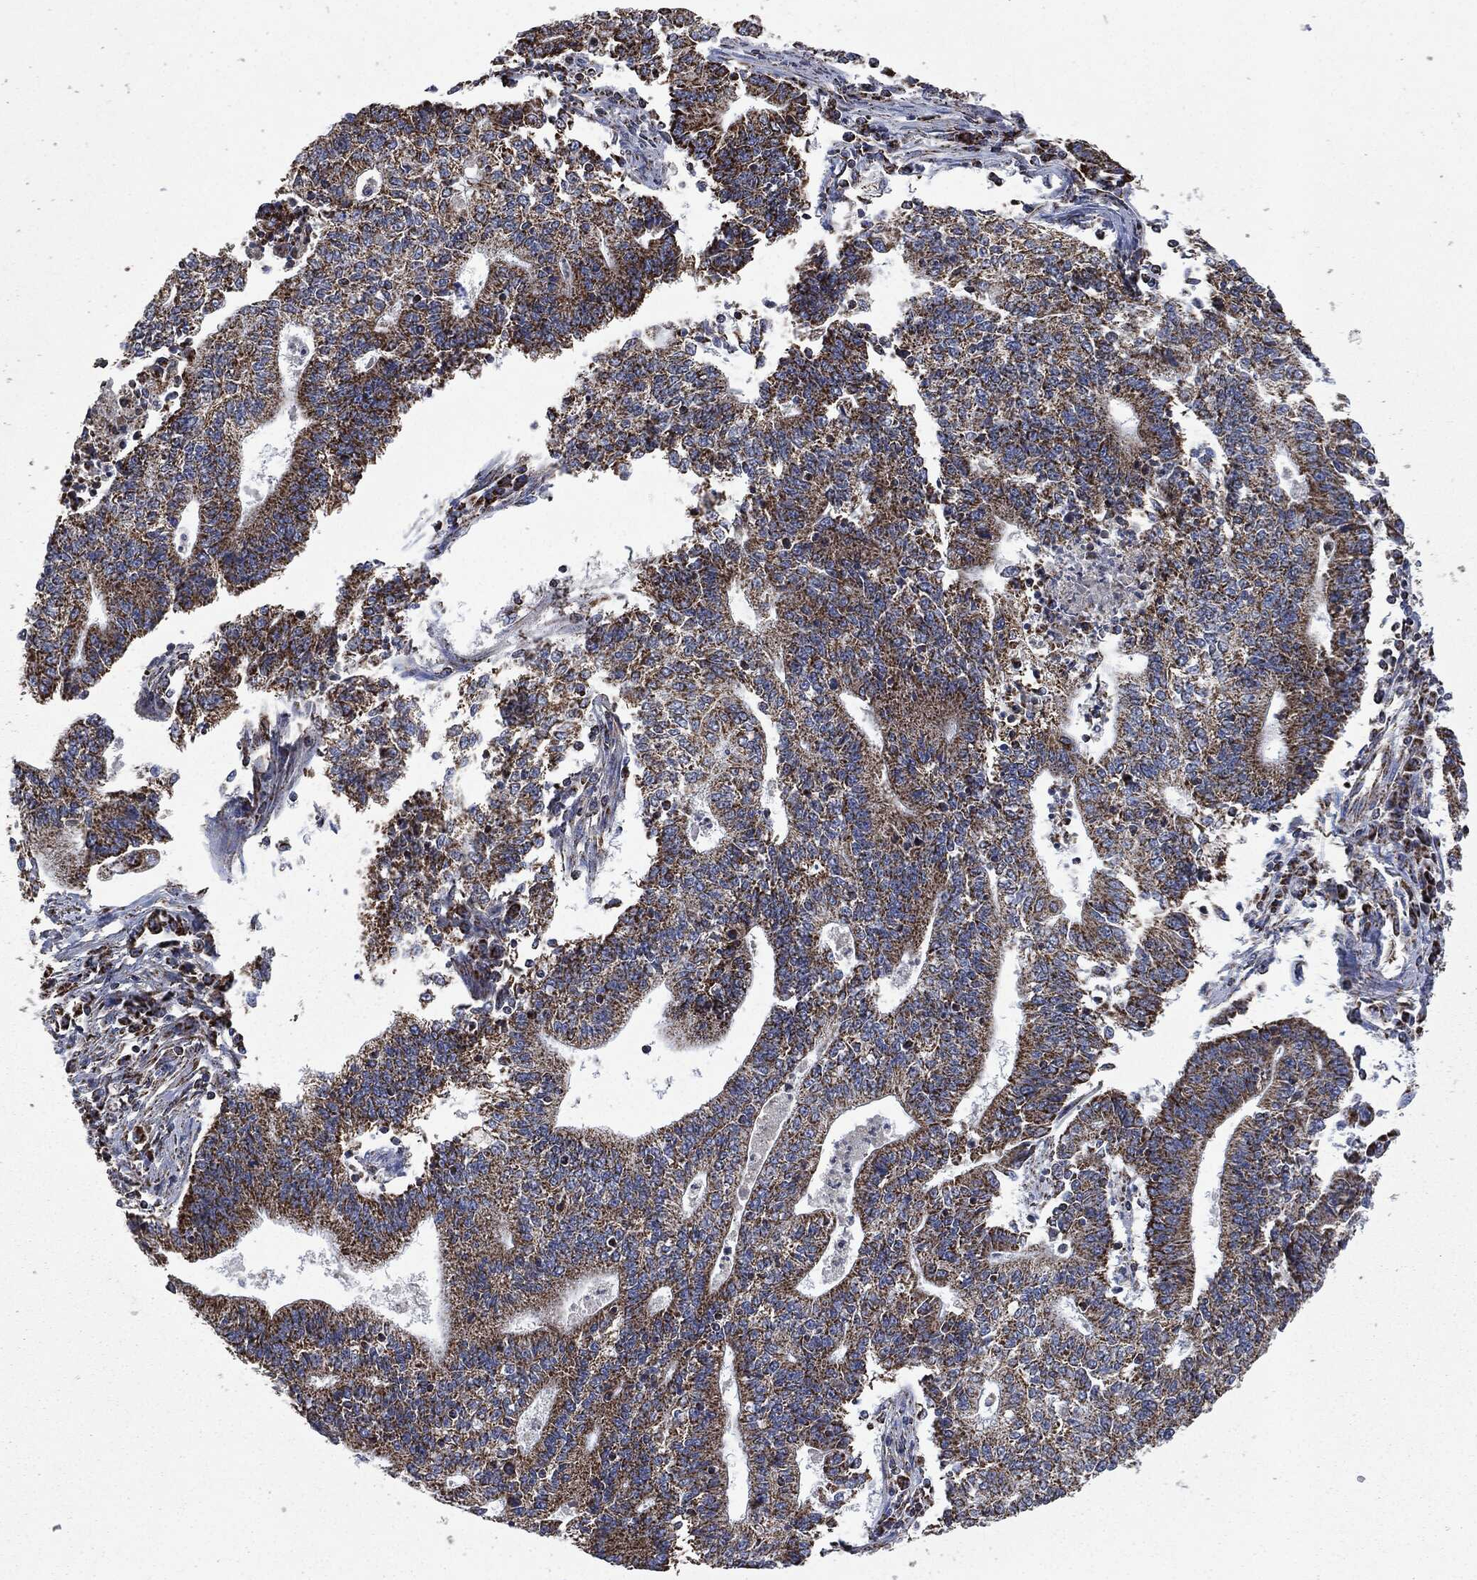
{"staining": {"intensity": "moderate", "quantity": ">75%", "location": "cytoplasmic/membranous"}, "tissue": "endometrial cancer", "cell_type": "Tumor cells", "image_type": "cancer", "snomed": [{"axis": "morphology", "description": "Adenocarcinoma, NOS"}, {"axis": "topography", "description": "Uterus"}, {"axis": "topography", "description": "Endometrium"}], "caption": "A high-resolution photomicrograph shows immunohistochemistry (IHC) staining of adenocarcinoma (endometrial), which demonstrates moderate cytoplasmic/membranous expression in about >75% of tumor cells.", "gene": "RYK", "patient": {"sex": "female", "age": 54}}